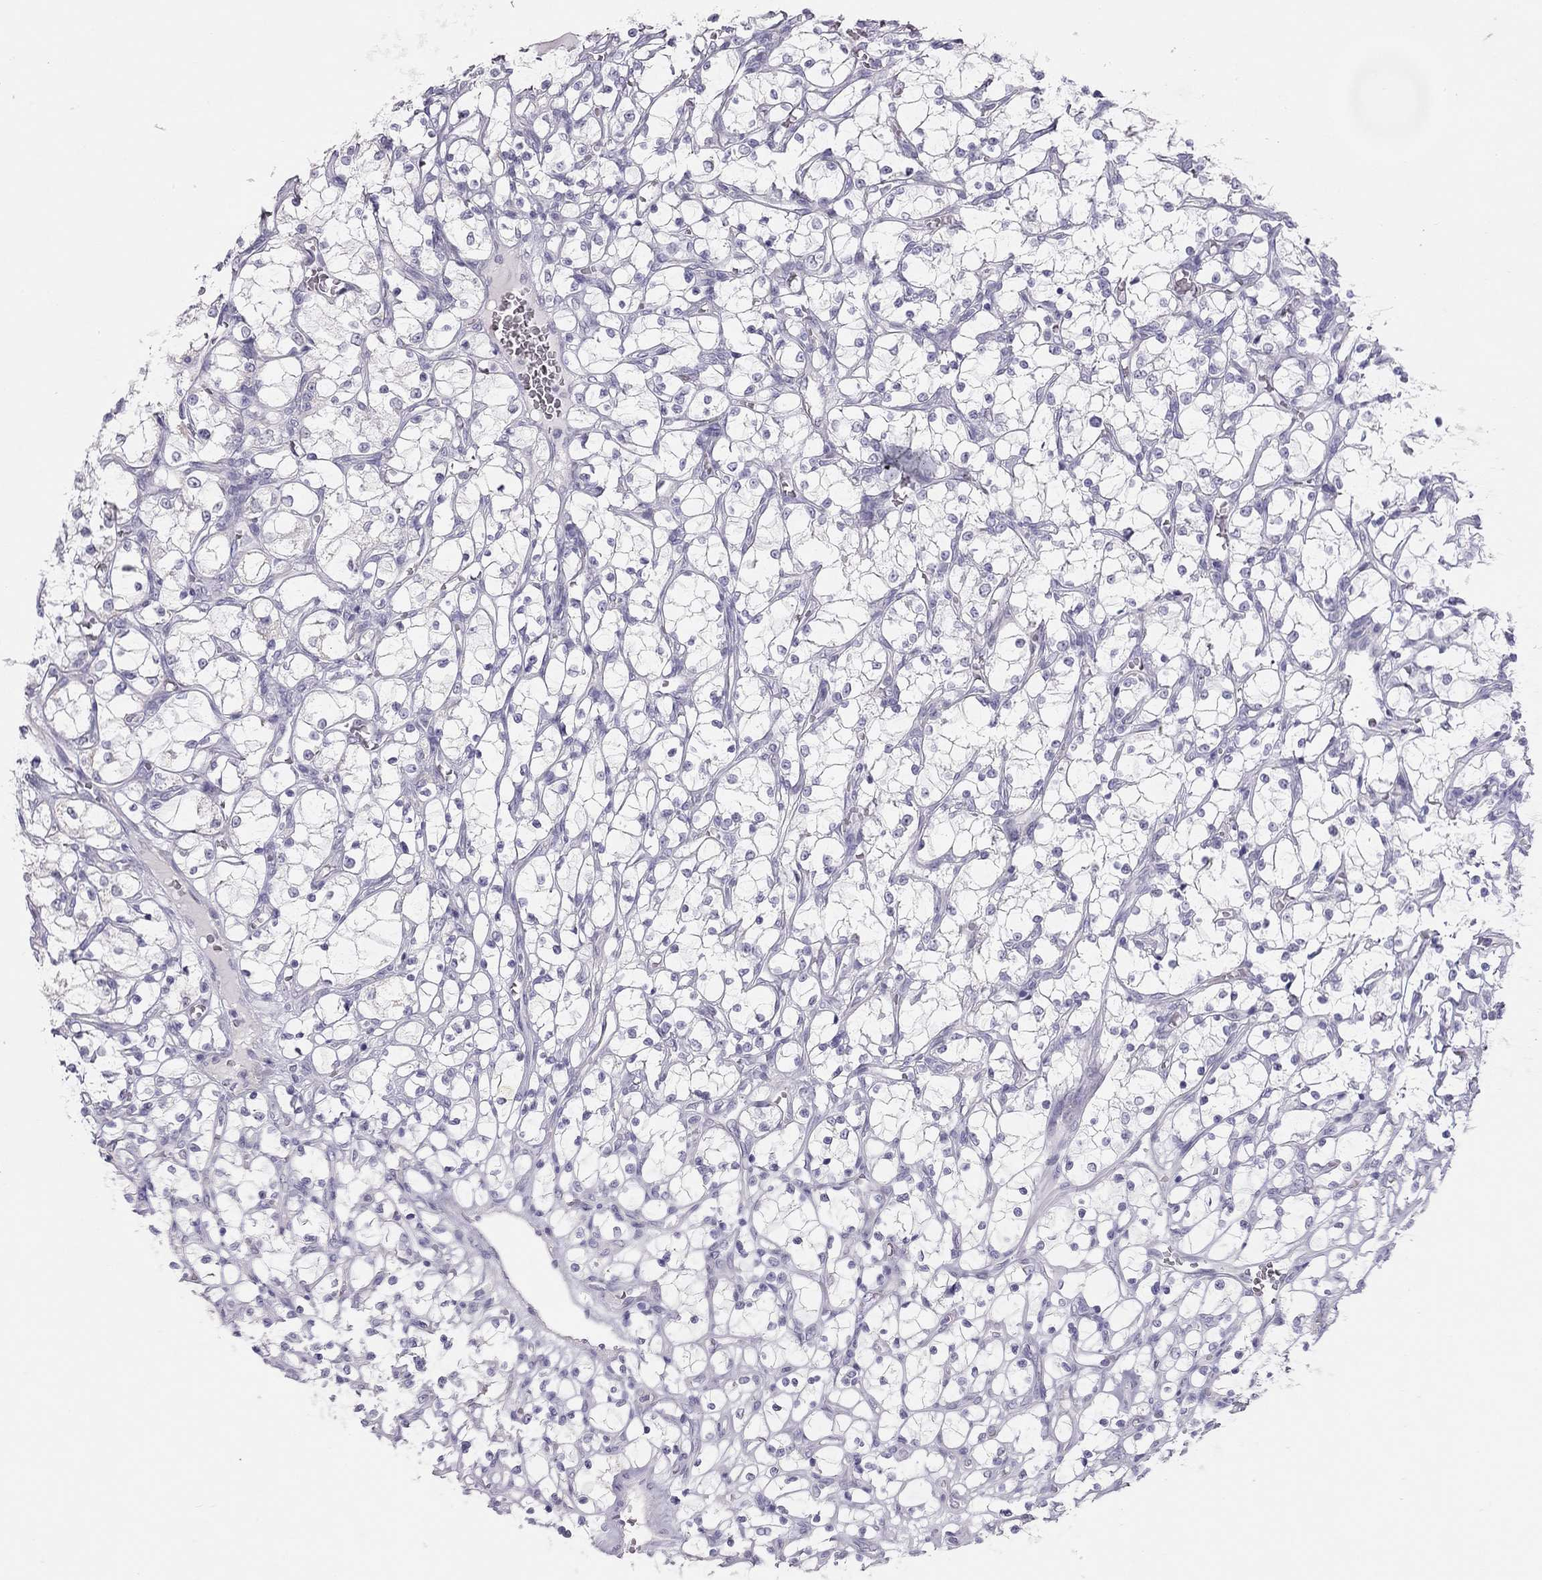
{"staining": {"intensity": "negative", "quantity": "none", "location": "none"}, "tissue": "renal cancer", "cell_type": "Tumor cells", "image_type": "cancer", "snomed": [{"axis": "morphology", "description": "Adenocarcinoma, NOS"}, {"axis": "topography", "description": "Kidney"}], "caption": "DAB (3,3'-diaminobenzidine) immunohistochemical staining of adenocarcinoma (renal) exhibits no significant expression in tumor cells.", "gene": "SPATA12", "patient": {"sex": "female", "age": 69}}